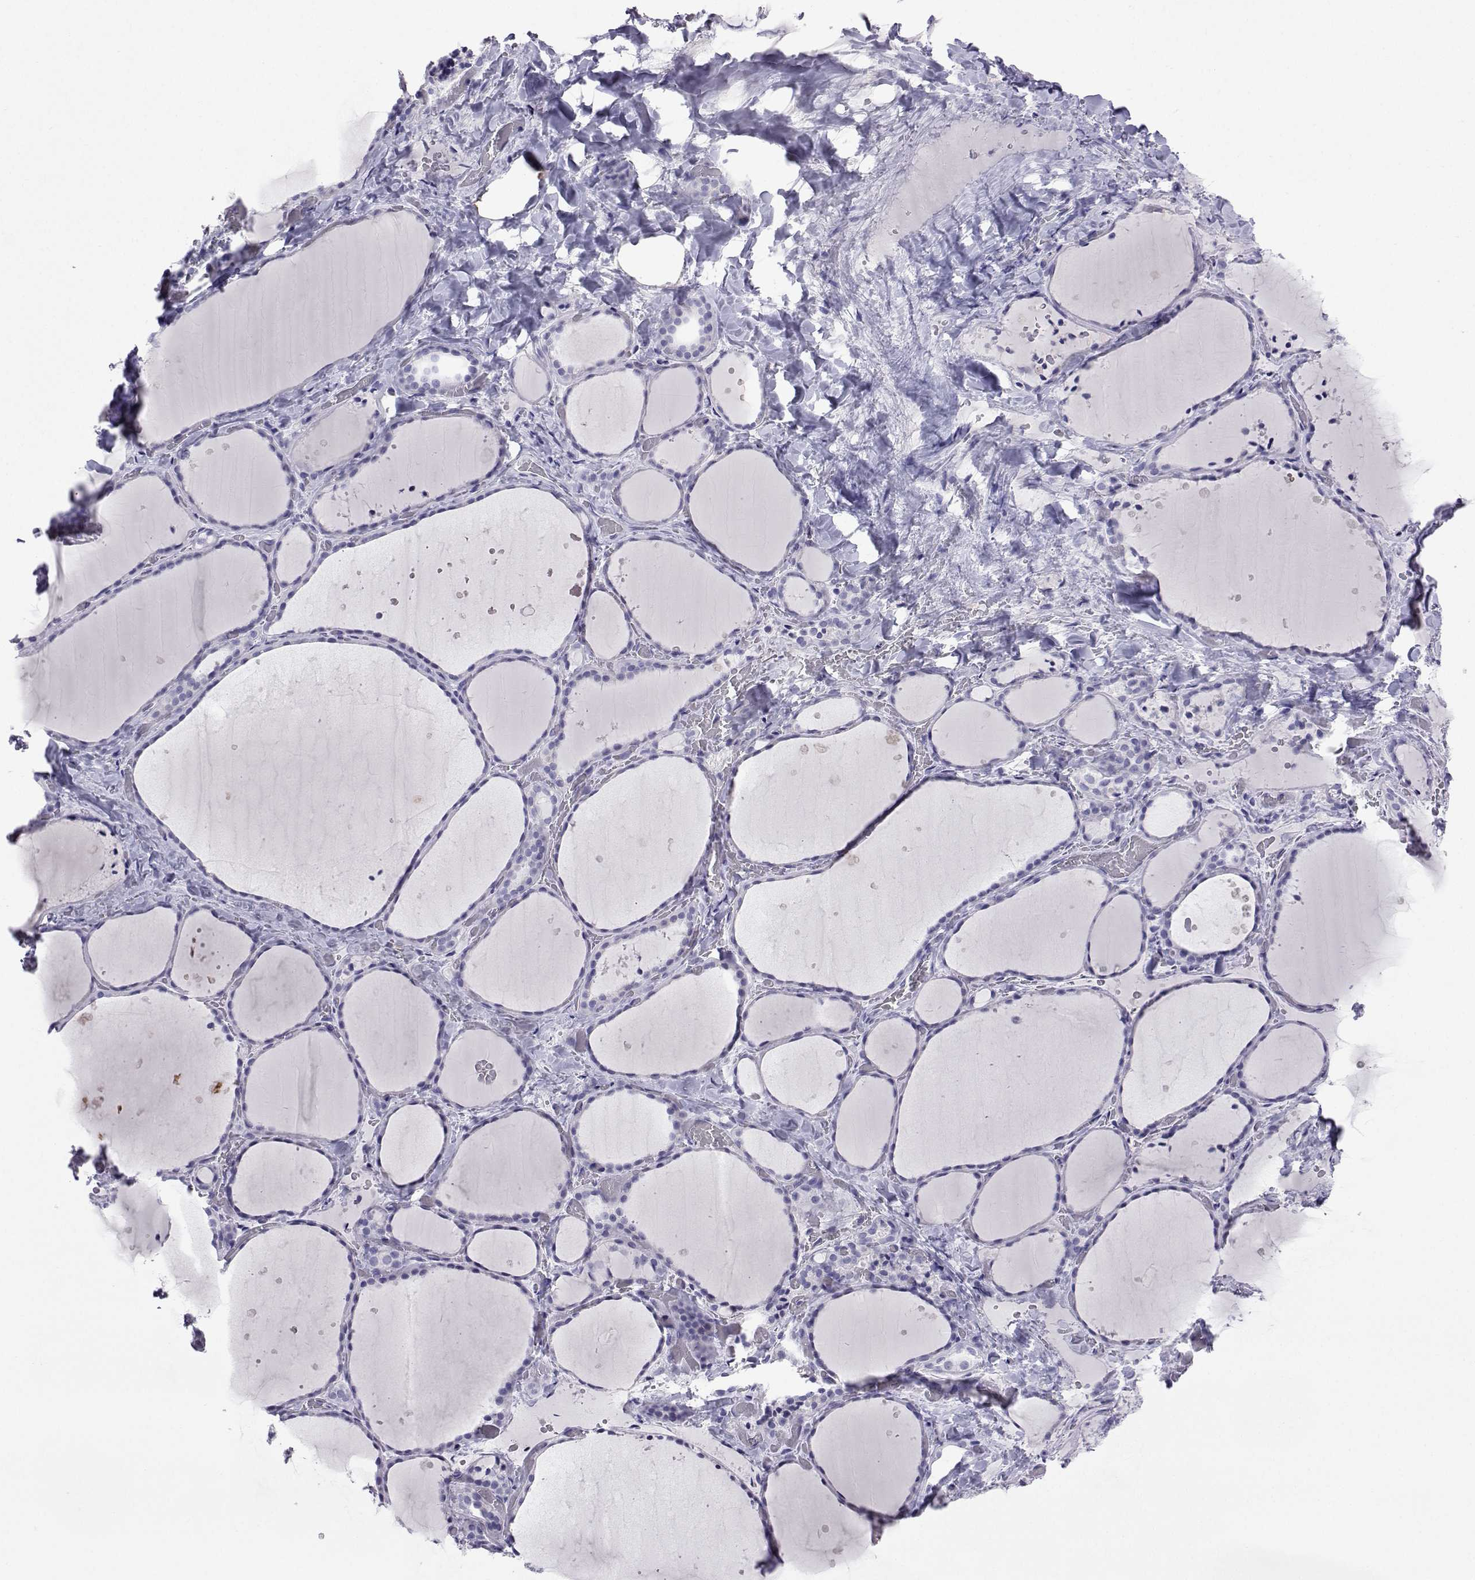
{"staining": {"intensity": "negative", "quantity": "none", "location": "none"}, "tissue": "thyroid gland", "cell_type": "Glandular cells", "image_type": "normal", "snomed": [{"axis": "morphology", "description": "Normal tissue, NOS"}, {"axis": "topography", "description": "Thyroid gland"}], "caption": "DAB immunohistochemical staining of normal human thyroid gland demonstrates no significant positivity in glandular cells. (IHC, brightfield microscopy, high magnification).", "gene": "PLIN4", "patient": {"sex": "female", "age": 36}}